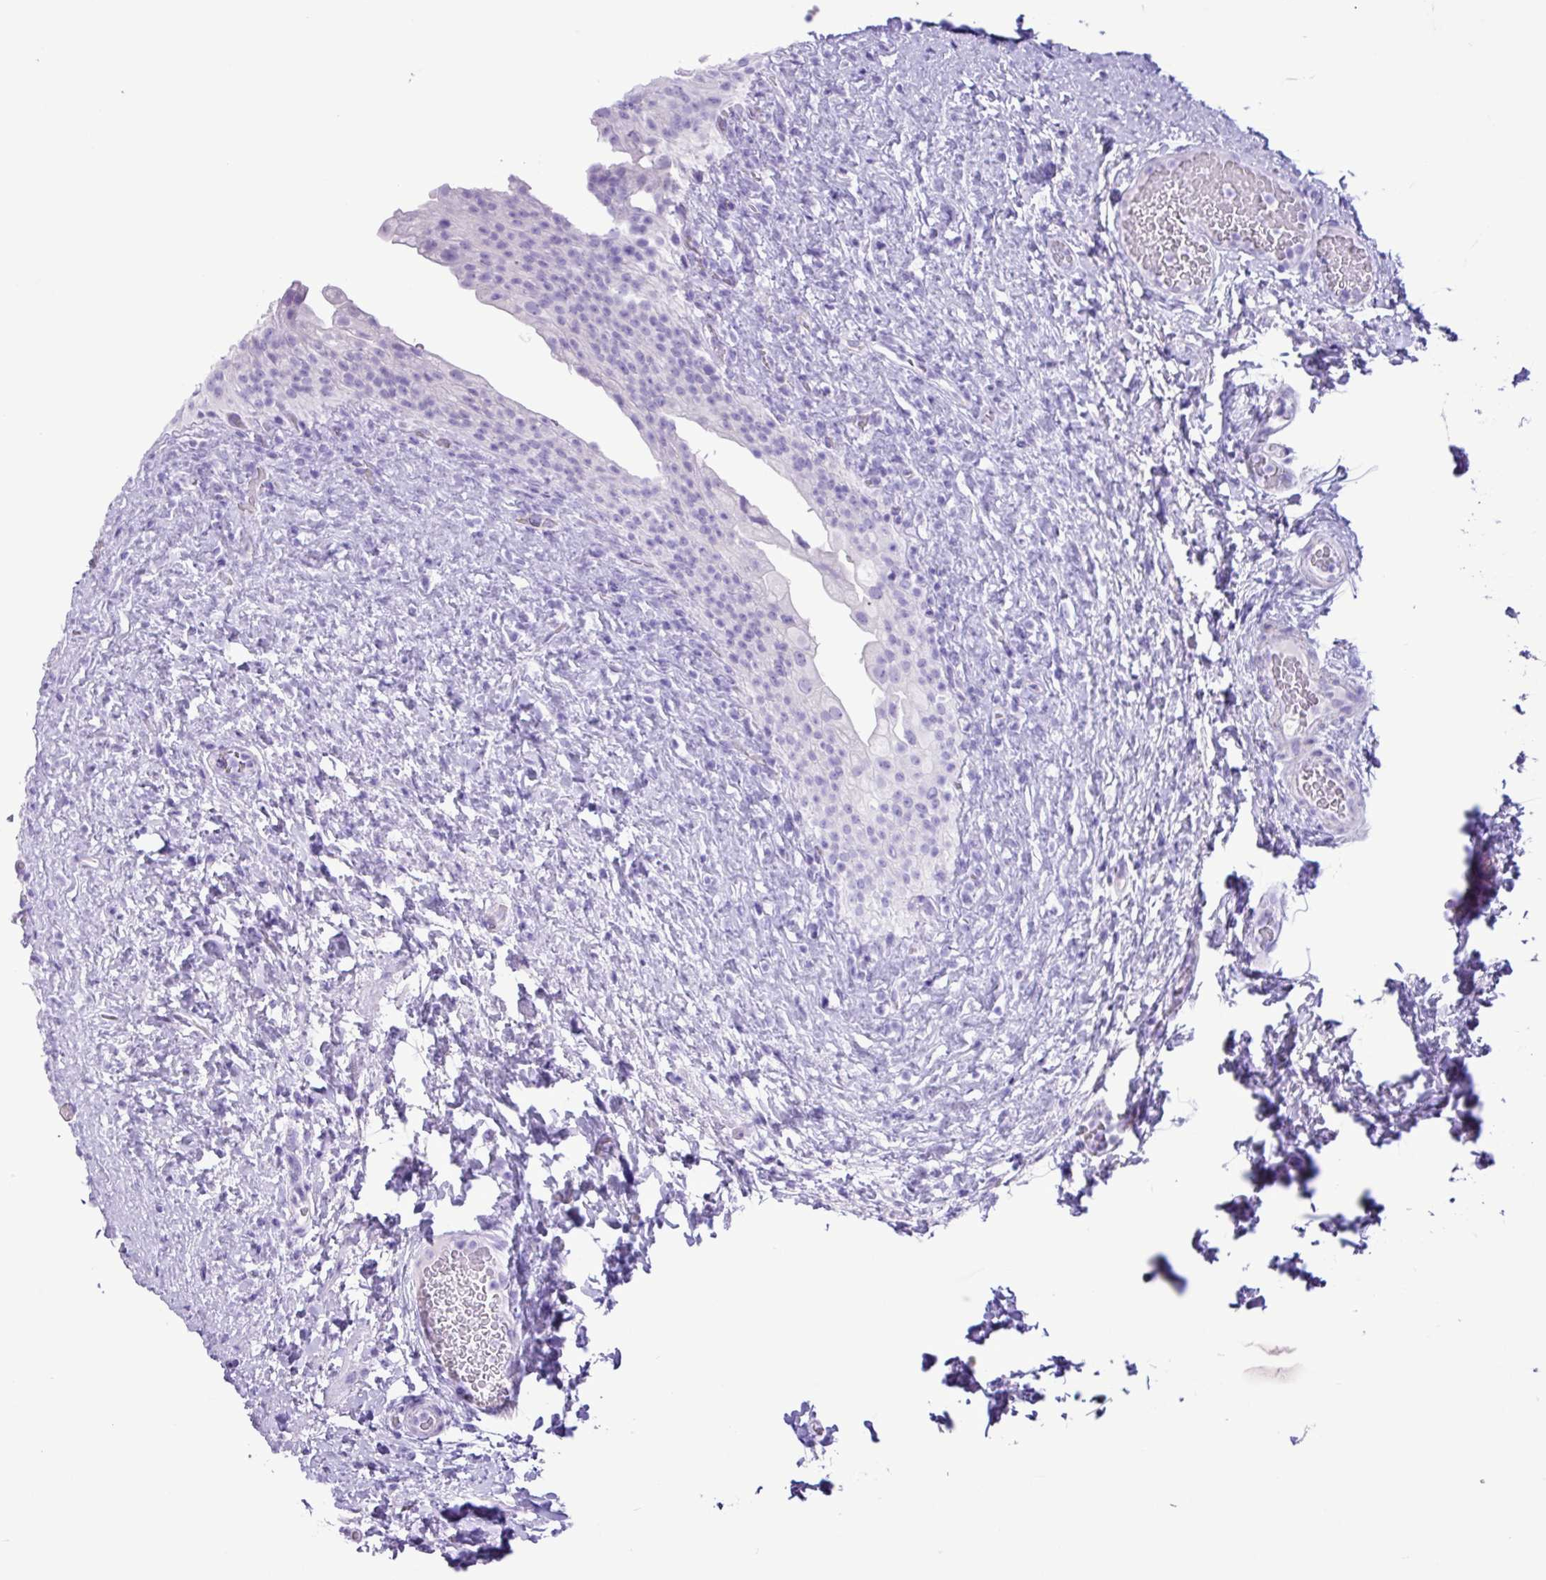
{"staining": {"intensity": "negative", "quantity": "none", "location": "none"}, "tissue": "urinary bladder", "cell_type": "Urothelial cells", "image_type": "normal", "snomed": [{"axis": "morphology", "description": "Normal tissue, NOS"}, {"axis": "topography", "description": "Urinary bladder"}], "caption": "Urothelial cells are negative for brown protein staining in normal urinary bladder. (DAB immunohistochemistry (IHC), high magnification).", "gene": "CKMT2", "patient": {"sex": "female", "age": 27}}